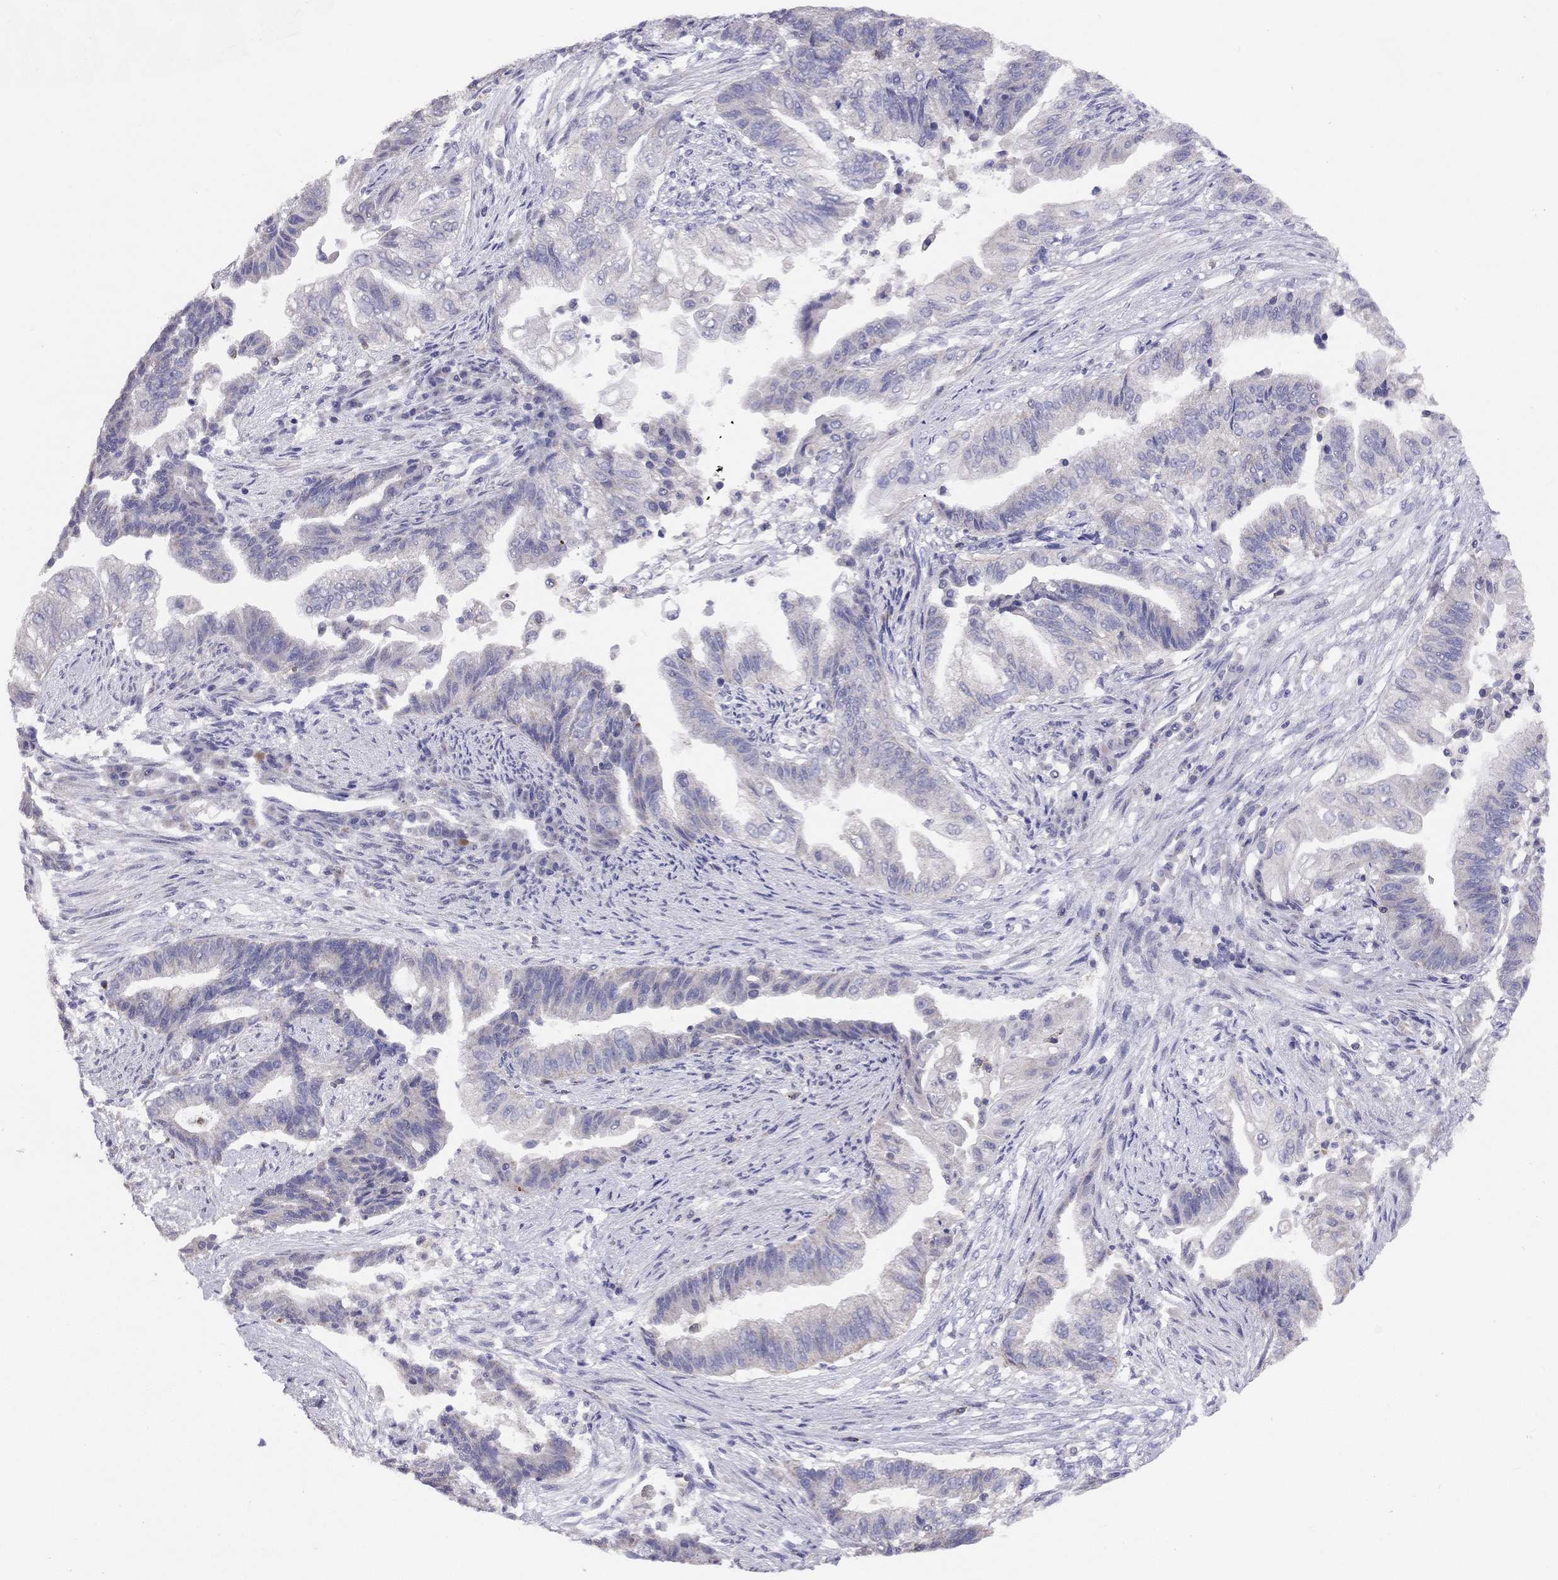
{"staining": {"intensity": "negative", "quantity": "none", "location": "none"}, "tissue": "endometrial cancer", "cell_type": "Tumor cells", "image_type": "cancer", "snomed": [{"axis": "morphology", "description": "Adenocarcinoma, NOS"}, {"axis": "topography", "description": "Uterus"}, {"axis": "topography", "description": "Endometrium"}], "caption": "This is an immunohistochemistry photomicrograph of human endometrial cancer (adenocarcinoma). There is no positivity in tumor cells.", "gene": "CITED1", "patient": {"sex": "female", "age": 54}}